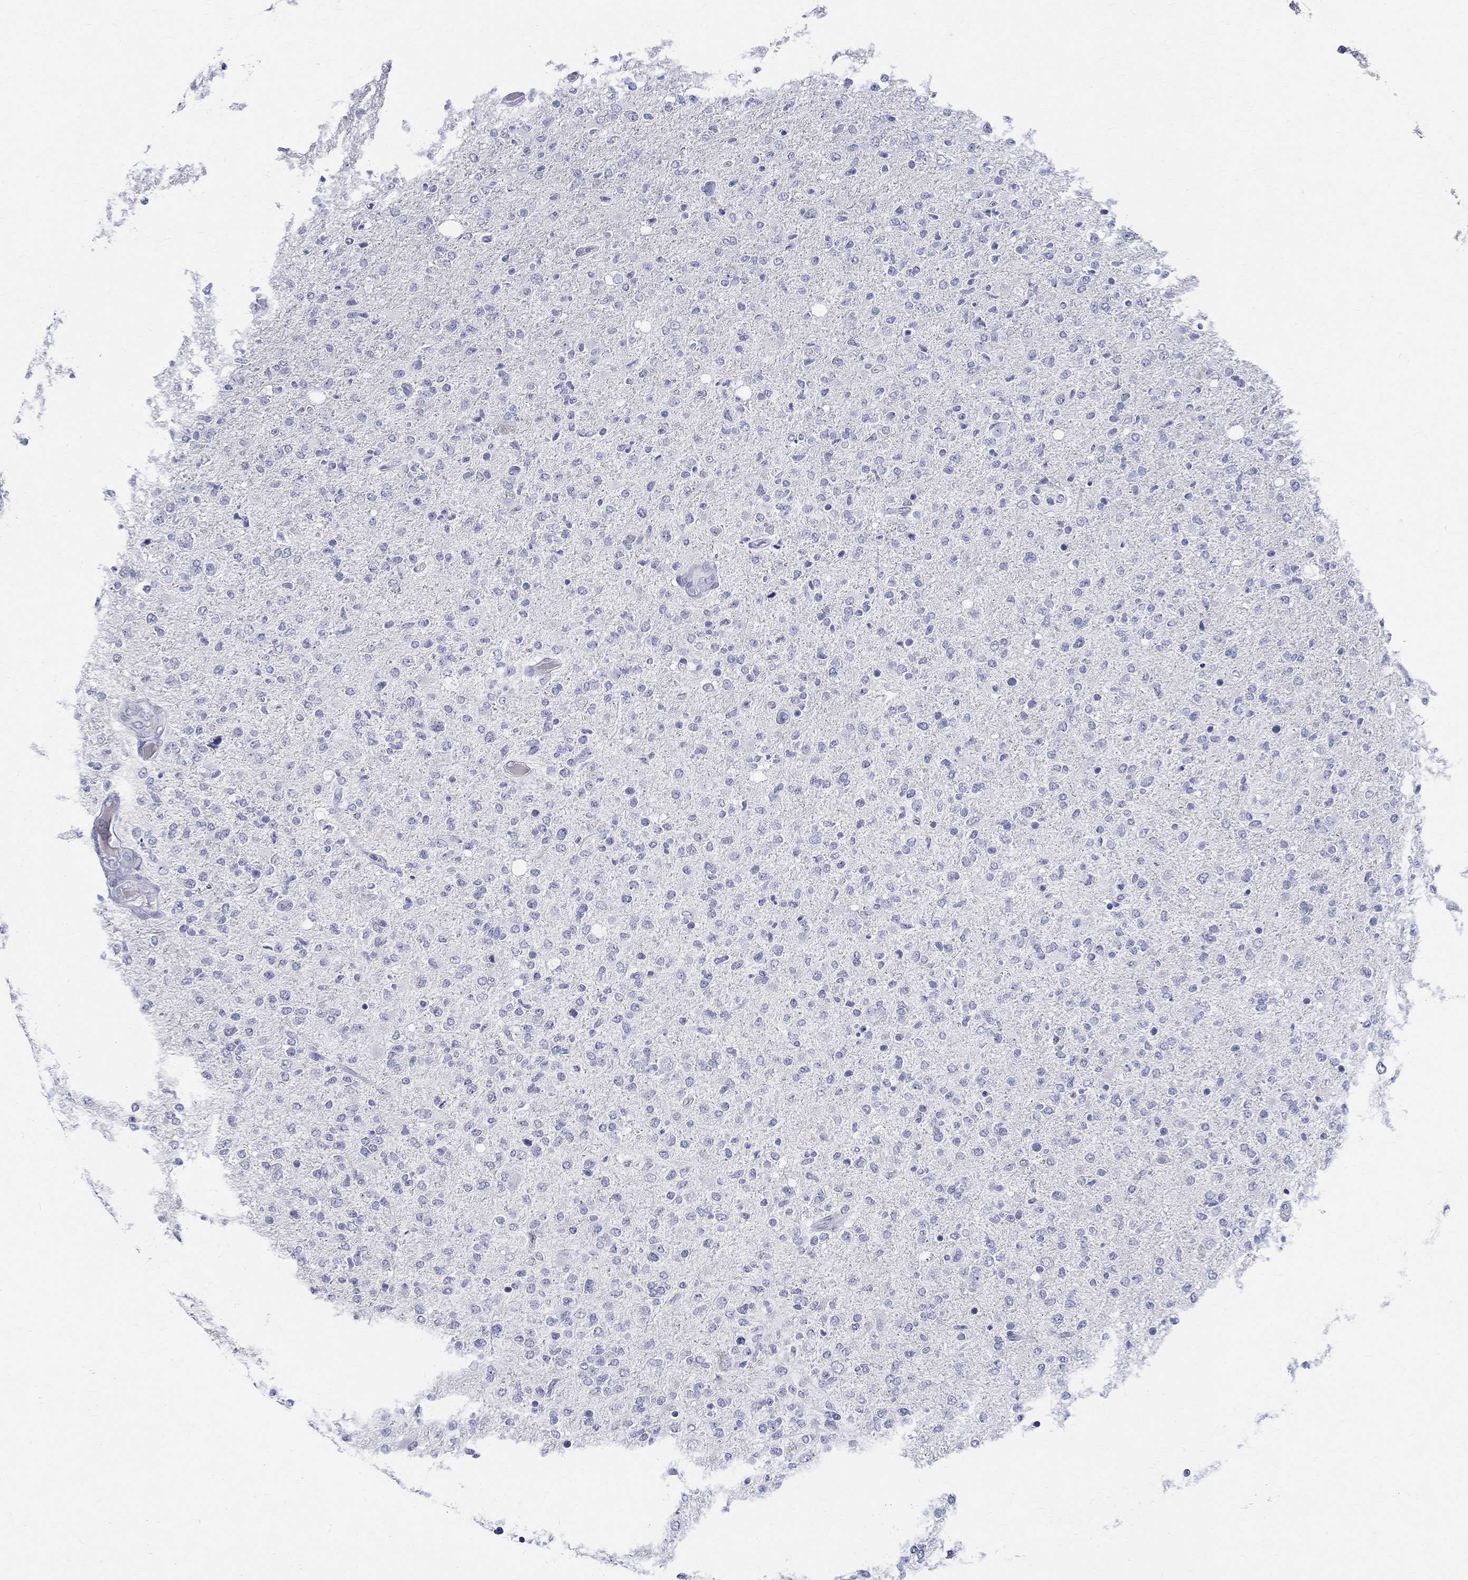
{"staining": {"intensity": "negative", "quantity": "none", "location": "none"}, "tissue": "glioma", "cell_type": "Tumor cells", "image_type": "cancer", "snomed": [{"axis": "morphology", "description": "Glioma, malignant, High grade"}, {"axis": "topography", "description": "Cerebral cortex"}], "caption": "Histopathology image shows no protein expression in tumor cells of glioma tissue.", "gene": "CETN1", "patient": {"sex": "male", "age": 70}}